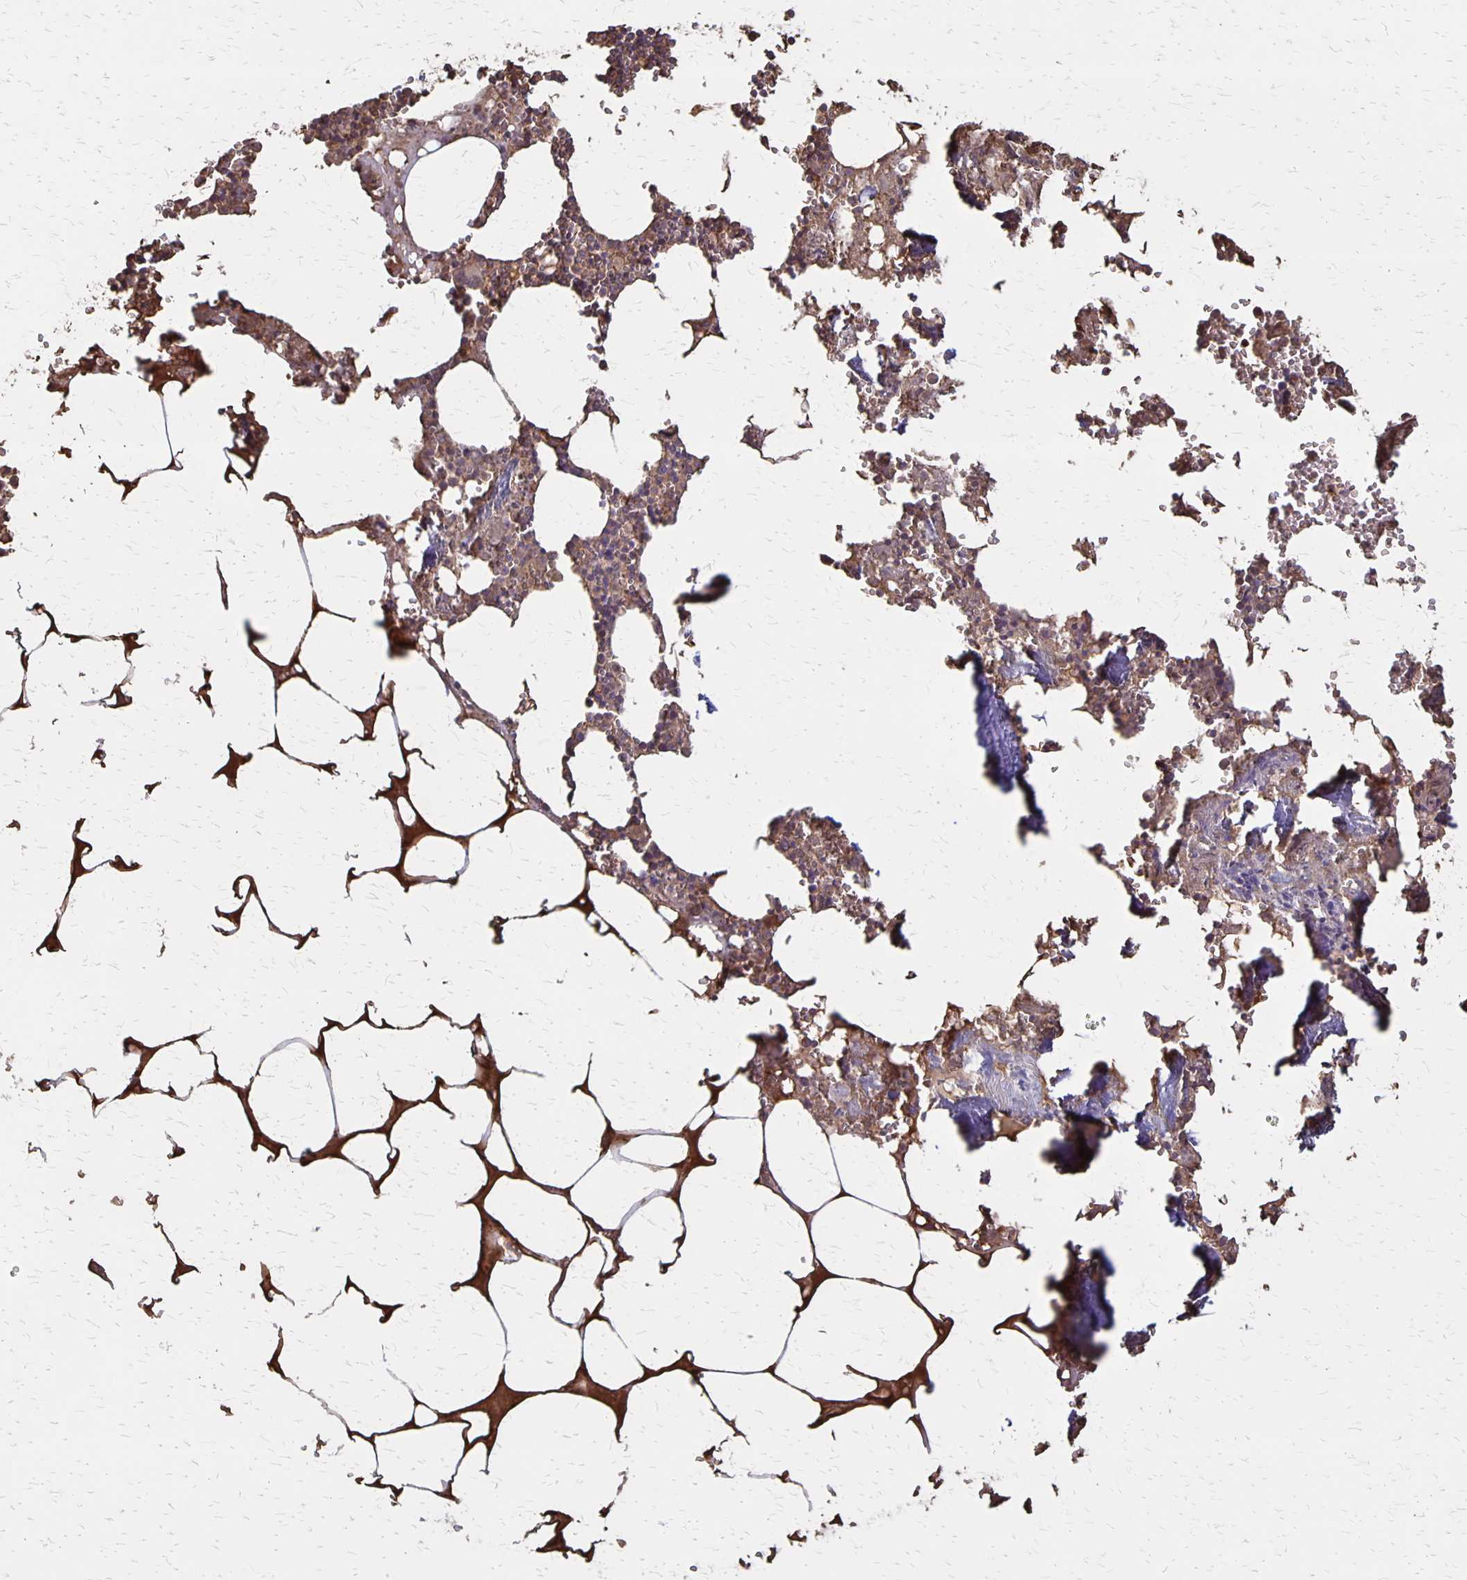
{"staining": {"intensity": "moderate", "quantity": ">75%", "location": "cytoplasmic/membranous"}, "tissue": "bone marrow", "cell_type": "Hematopoietic cells", "image_type": "normal", "snomed": [{"axis": "morphology", "description": "Normal tissue, NOS"}, {"axis": "topography", "description": "Bone marrow"}], "caption": "An immunohistochemistry photomicrograph of normal tissue is shown. Protein staining in brown highlights moderate cytoplasmic/membranous positivity in bone marrow within hematopoietic cells. (Stains: DAB in brown, nuclei in blue, Microscopy: brightfield microscopy at high magnification).", "gene": "PROM2", "patient": {"sex": "male", "age": 54}}